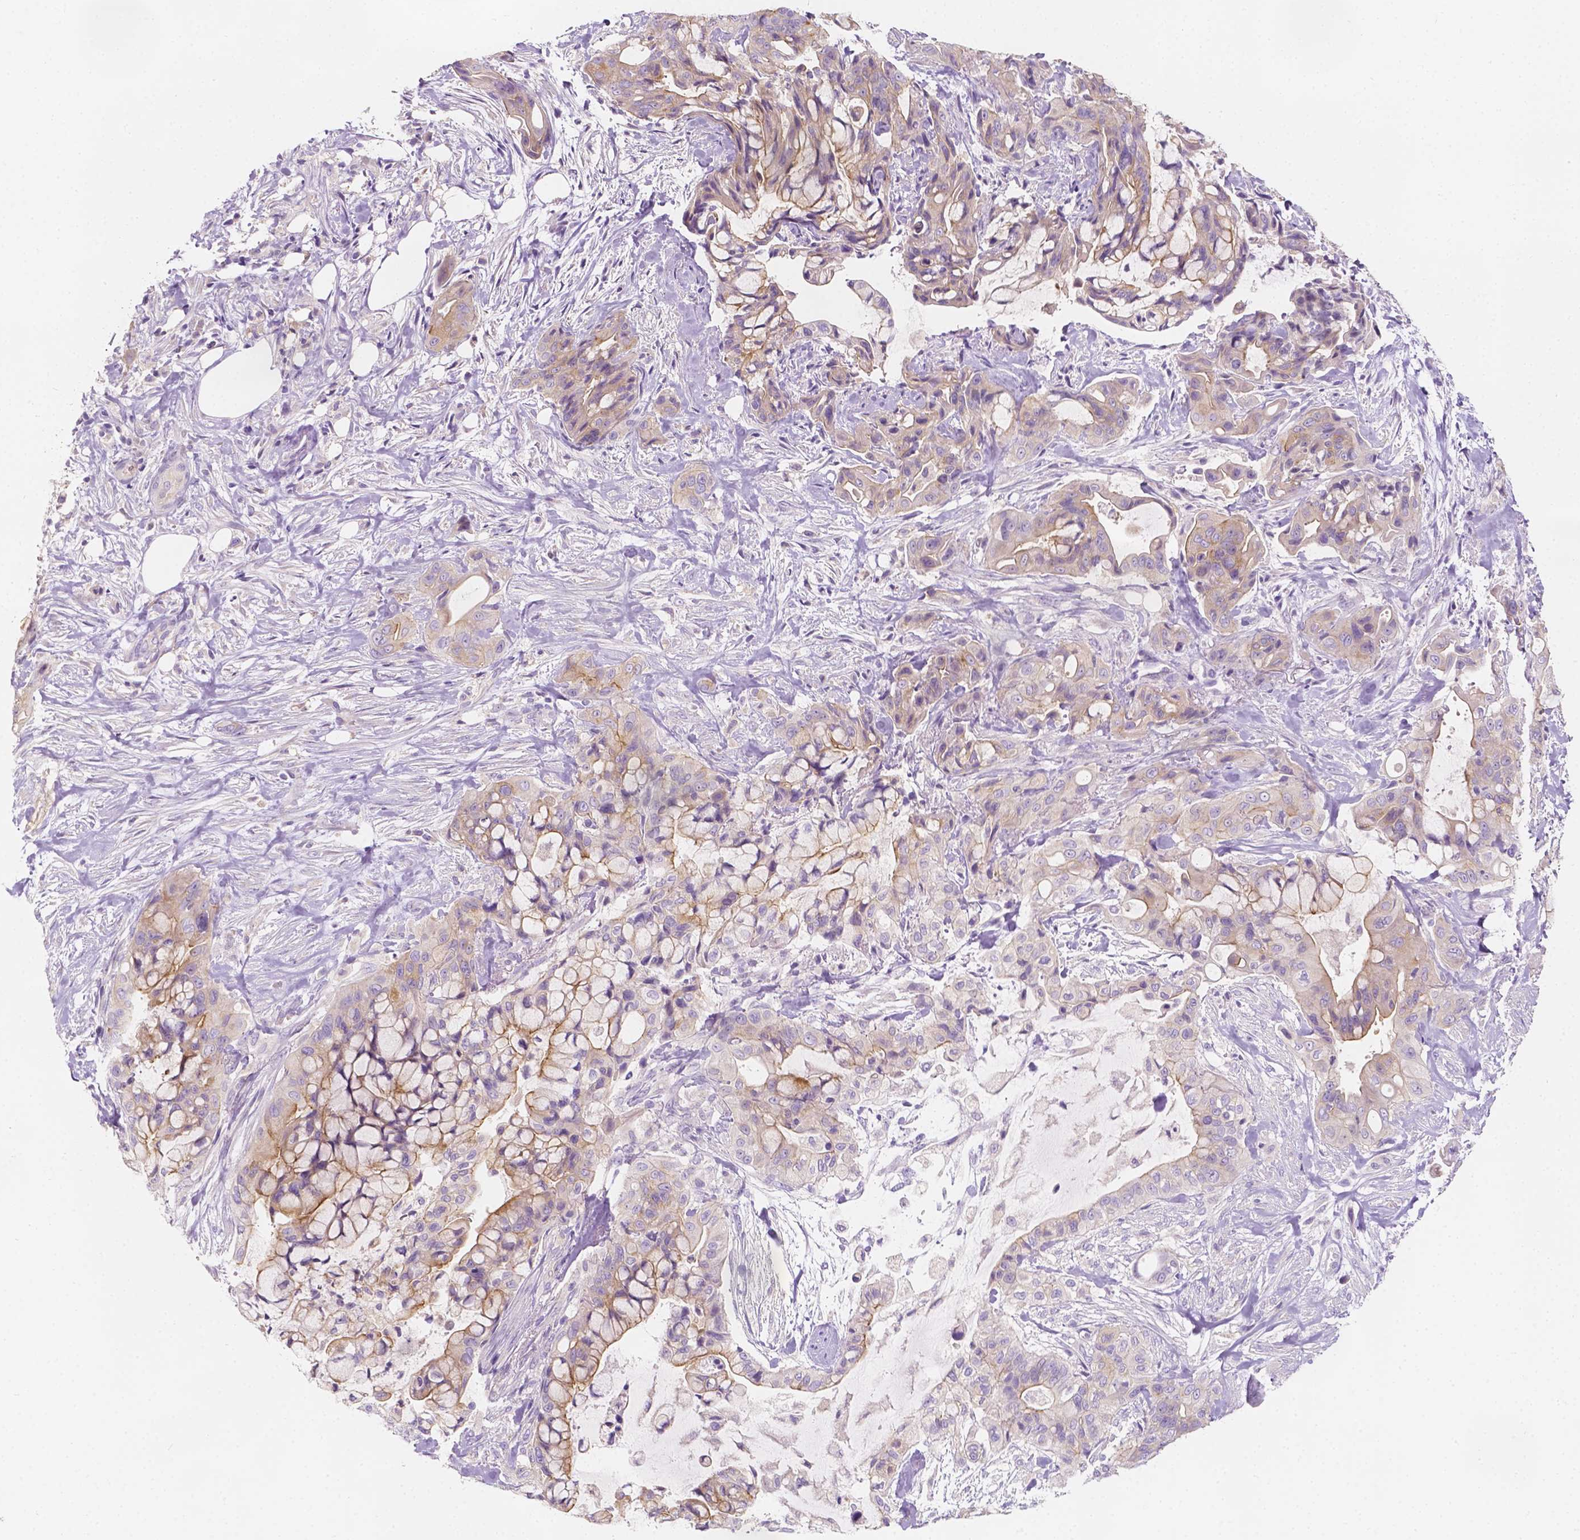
{"staining": {"intensity": "weak", "quantity": ">75%", "location": "cytoplasmic/membranous"}, "tissue": "pancreatic cancer", "cell_type": "Tumor cells", "image_type": "cancer", "snomed": [{"axis": "morphology", "description": "Adenocarcinoma, NOS"}, {"axis": "topography", "description": "Pancreas"}], "caption": "A low amount of weak cytoplasmic/membranous staining is seen in about >75% of tumor cells in adenocarcinoma (pancreatic) tissue.", "gene": "SIRT2", "patient": {"sex": "male", "age": 71}}